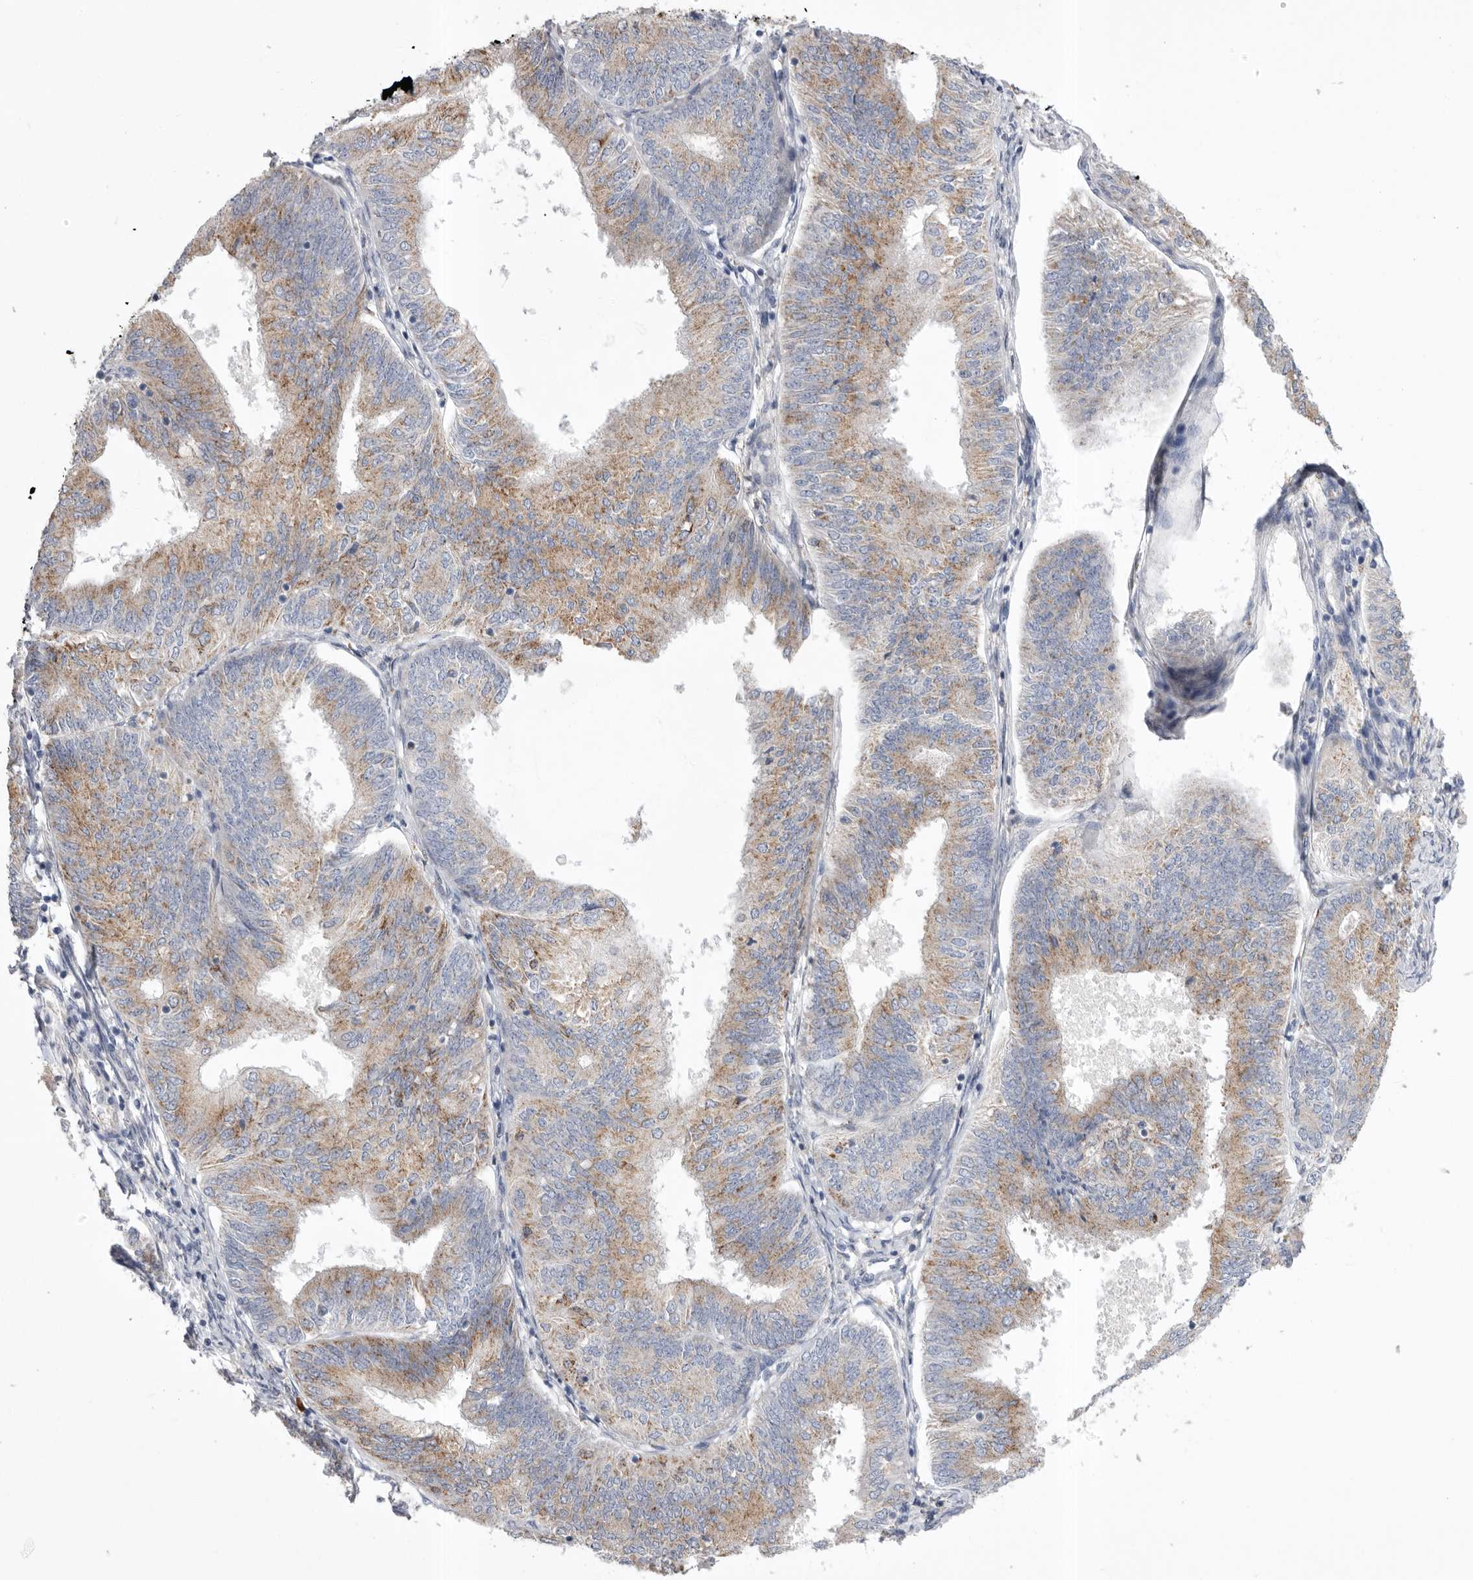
{"staining": {"intensity": "moderate", "quantity": ">75%", "location": "cytoplasmic/membranous"}, "tissue": "endometrial cancer", "cell_type": "Tumor cells", "image_type": "cancer", "snomed": [{"axis": "morphology", "description": "Adenocarcinoma, NOS"}, {"axis": "topography", "description": "Endometrium"}], "caption": "Human endometrial cancer stained with a protein marker displays moderate staining in tumor cells.", "gene": "CCDC126", "patient": {"sex": "female", "age": 58}}